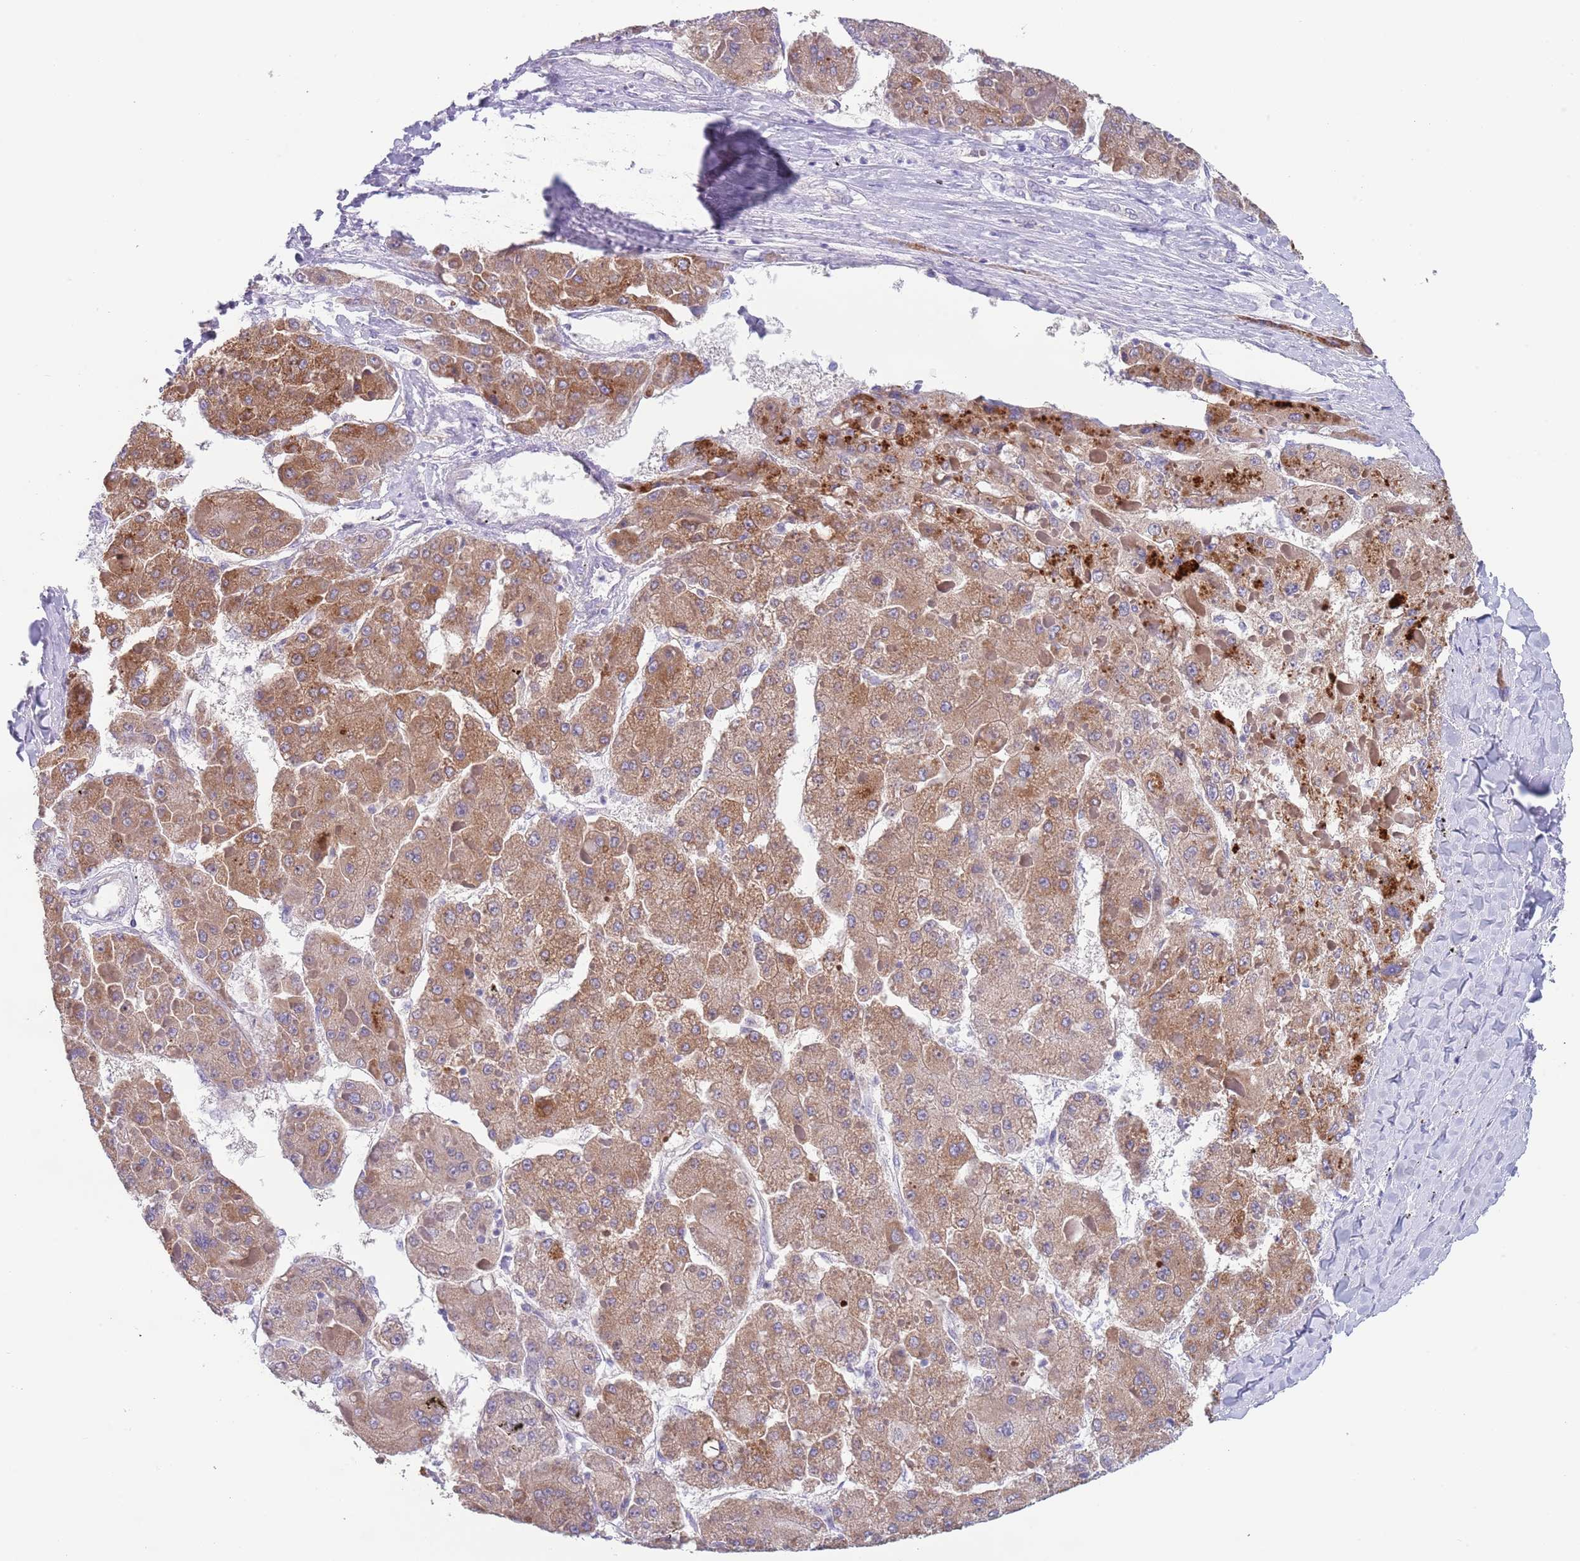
{"staining": {"intensity": "moderate", "quantity": ">75%", "location": "cytoplasmic/membranous"}, "tissue": "liver cancer", "cell_type": "Tumor cells", "image_type": "cancer", "snomed": [{"axis": "morphology", "description": "Carcinoma, Hepatocellular, NOS"}, {"axis": "topography", "description": "Liver"}], "caption": "Liver cancer stained for a protein (brown) exhibits moderate cytoplasmic/membranous positive positivity in about >75% of tumor cells.", "gene": "SPIRE2", "patient": {"sex": "female", "age": 73}}